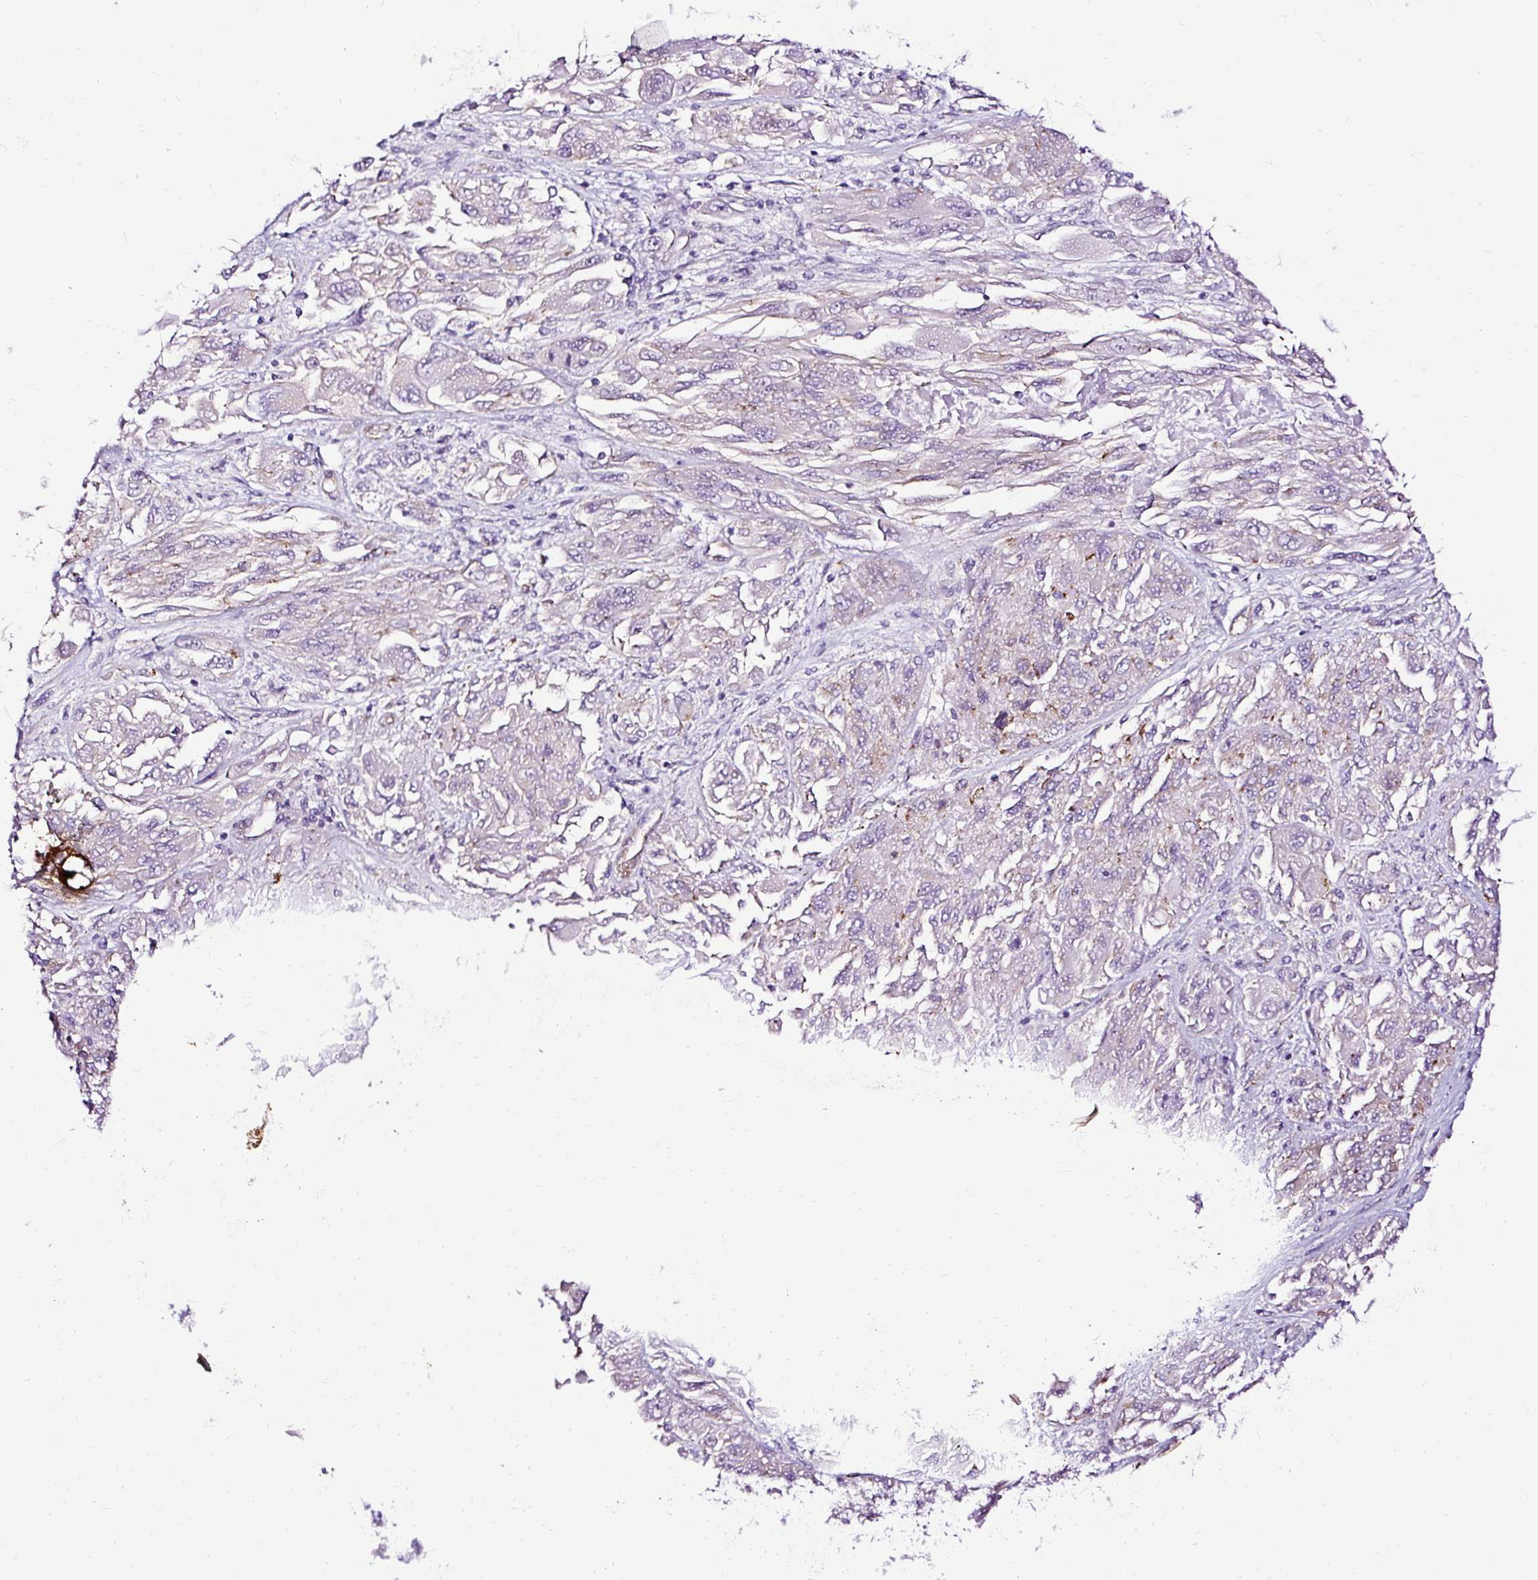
{"staining": {"intensity": "negative", "quantity": "none", "location": "none"}, "tissue": "melanoma", "cell_type": "Tumor cells", "image_type": "cancer", "snomed": [{"axis": "morphology", "description": "Malignant melanoma, NOS"}, {"axis": "topography", "description": "Skin"}], "caption": "Human melanoma stained for a protein using immunohistochemistry (IHC) exhibits no expression in tumor cells.", "gene": "SLC7A8", "patient": {"sex": "female", "age": 91}}